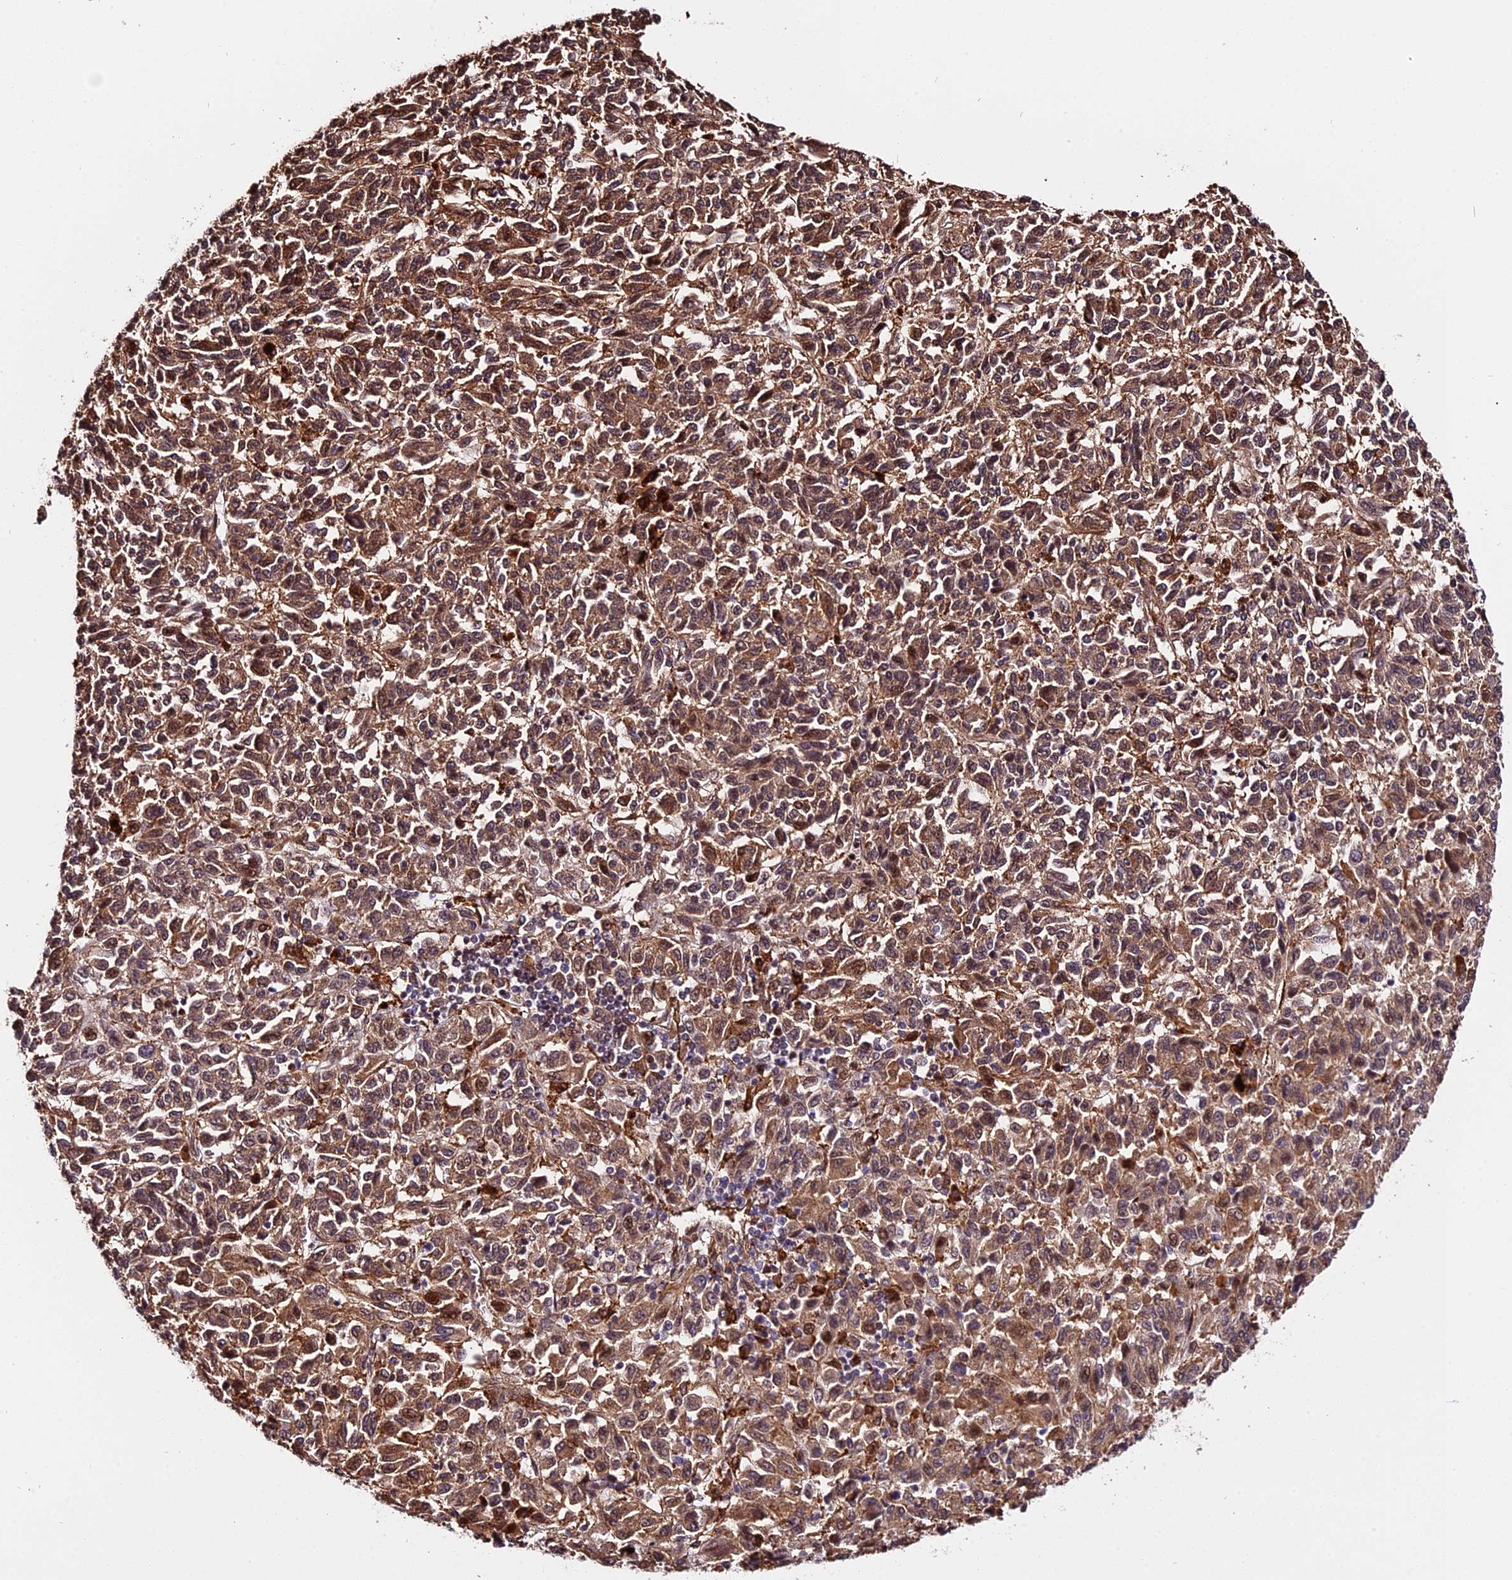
{"staining": {"intensity": "moderate", "quantity": ">75%", "location": "cytoplasmic/membranous,nuclear"}, "tissue": "melanoma", "cell_type": "Tumor cells", "image_type": "cancer", "snomed": [{"axis": "morphology", "description": "Malignant melanoma, Metastatic site"}, {"axis": "topography", "description": "Lung"}], "caption": "This photomicrograph displays IHC staining of human melanoma, with medium moderate cytoplasmic/membranous and nuclear staining in approximately >75% of tumor cells.", "gene": "HERPUD1", "patient": {"sex": "male", "age": 64}}